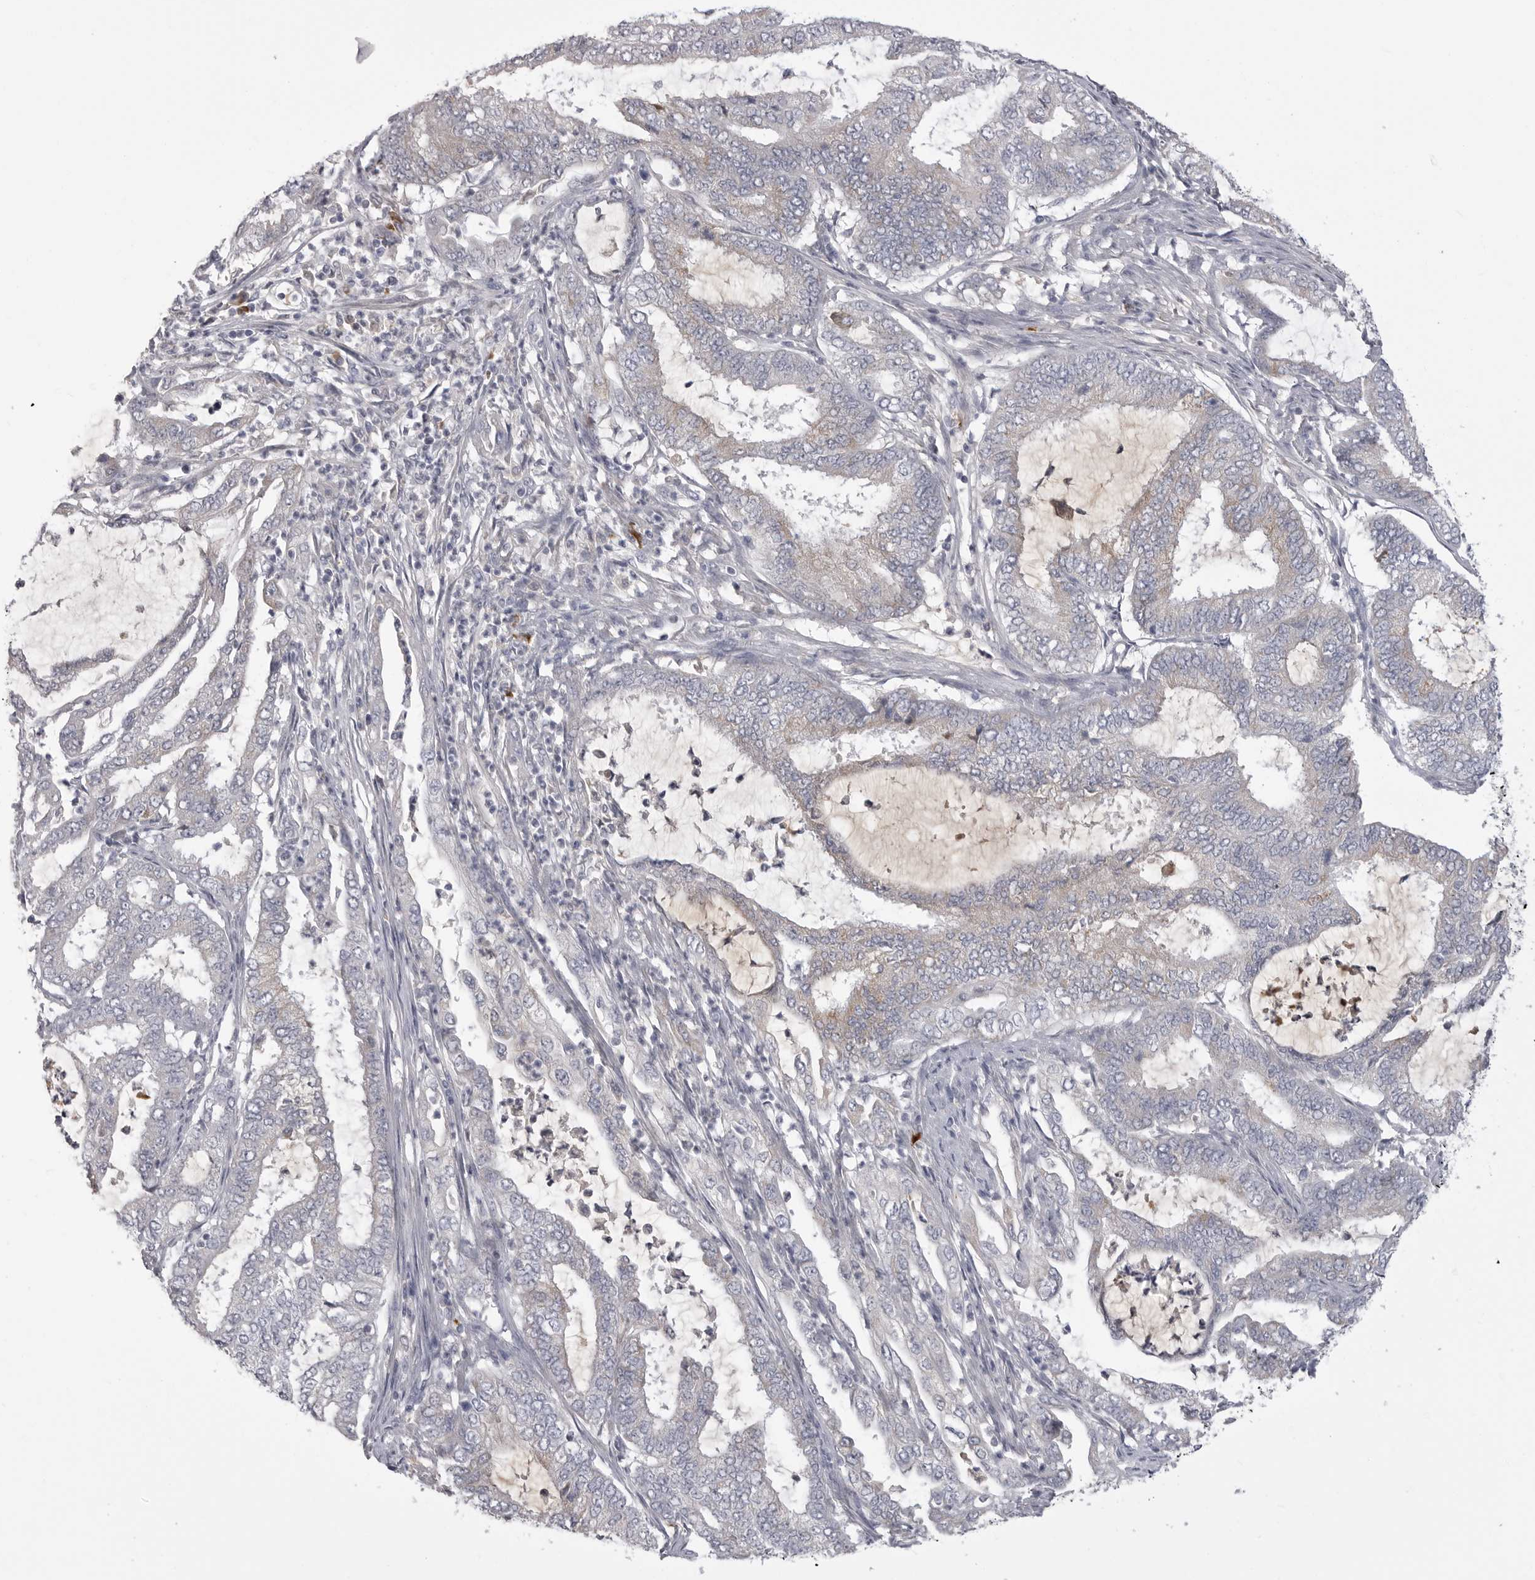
{"staining": {"intensity": "negative", "quantity": "none", "location": "none"}, "tissue": "endometrial cancer", "cell_type": "Tumor cells", "image_type": "cancer", "snomed": [{"axis": "morphology", "description": "Adenocarcinoma, NOS"}, {"axis": "topography", "description": "Endometrium"}], "caption": "This is an IHC image of human adenocarcinoma (endometrial). There is no expression in tumor cells.", "gene": "FKBP2", "patient": {"sex": "female", "age": 51}}